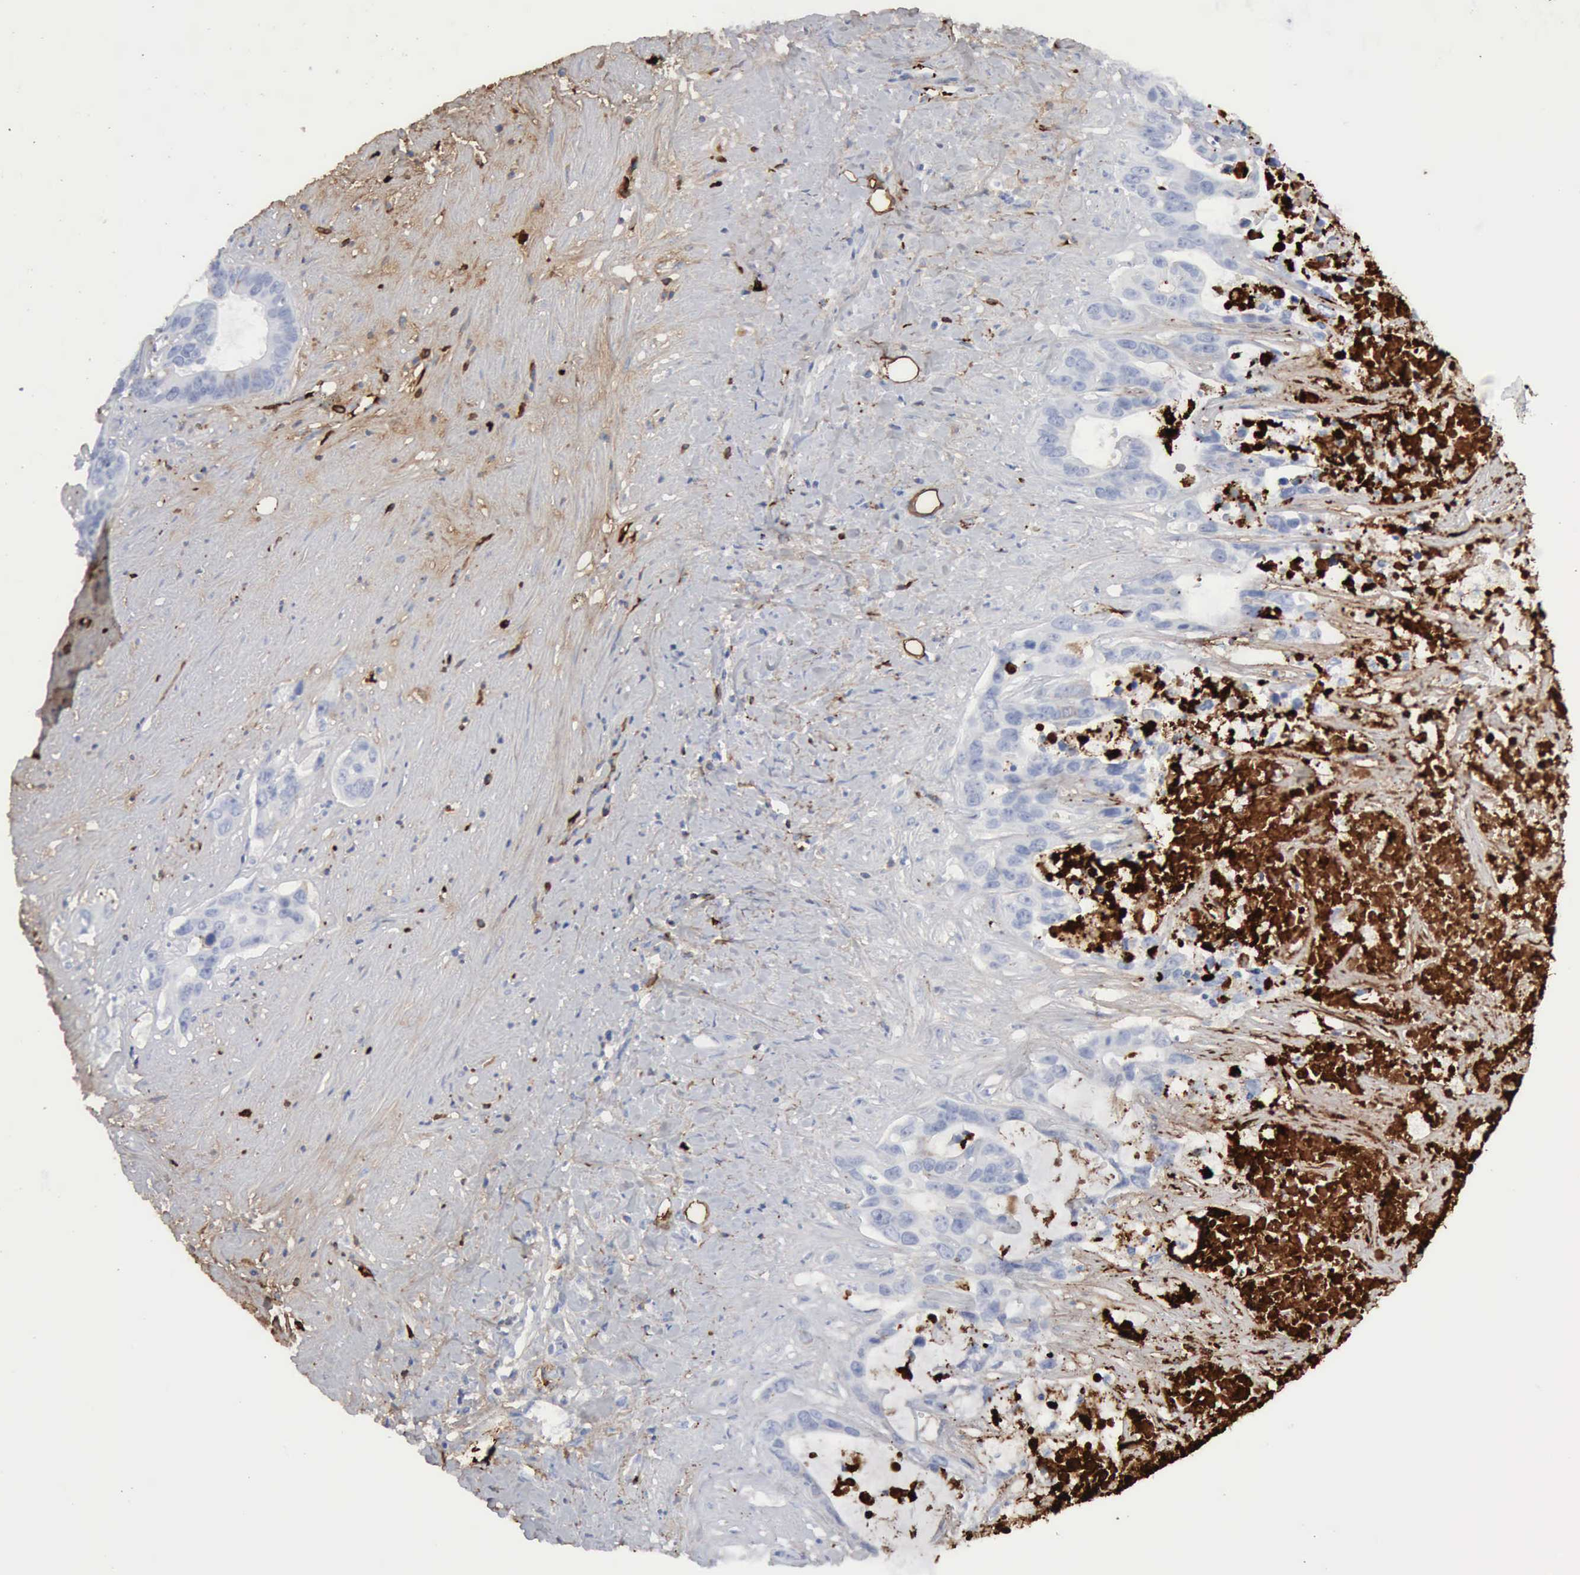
{"staining": {"intensity": "negative", "quantity": "none", "location": "none"}, "tissue": "liver cancer", "cell_type": "Tumor cells", "image_type": "cancer", "snomed": [{"axis": "morphology", "description": "Cholangiocarcinoma"}, {"axis": "topography", "description": "Liver"}], "caption": "Image shows no significant protein expression in tumor cells of cholangiocarcinoma (liver).", "gene": "C4BPA", "patient": {"sex": "female", "age": 65}}